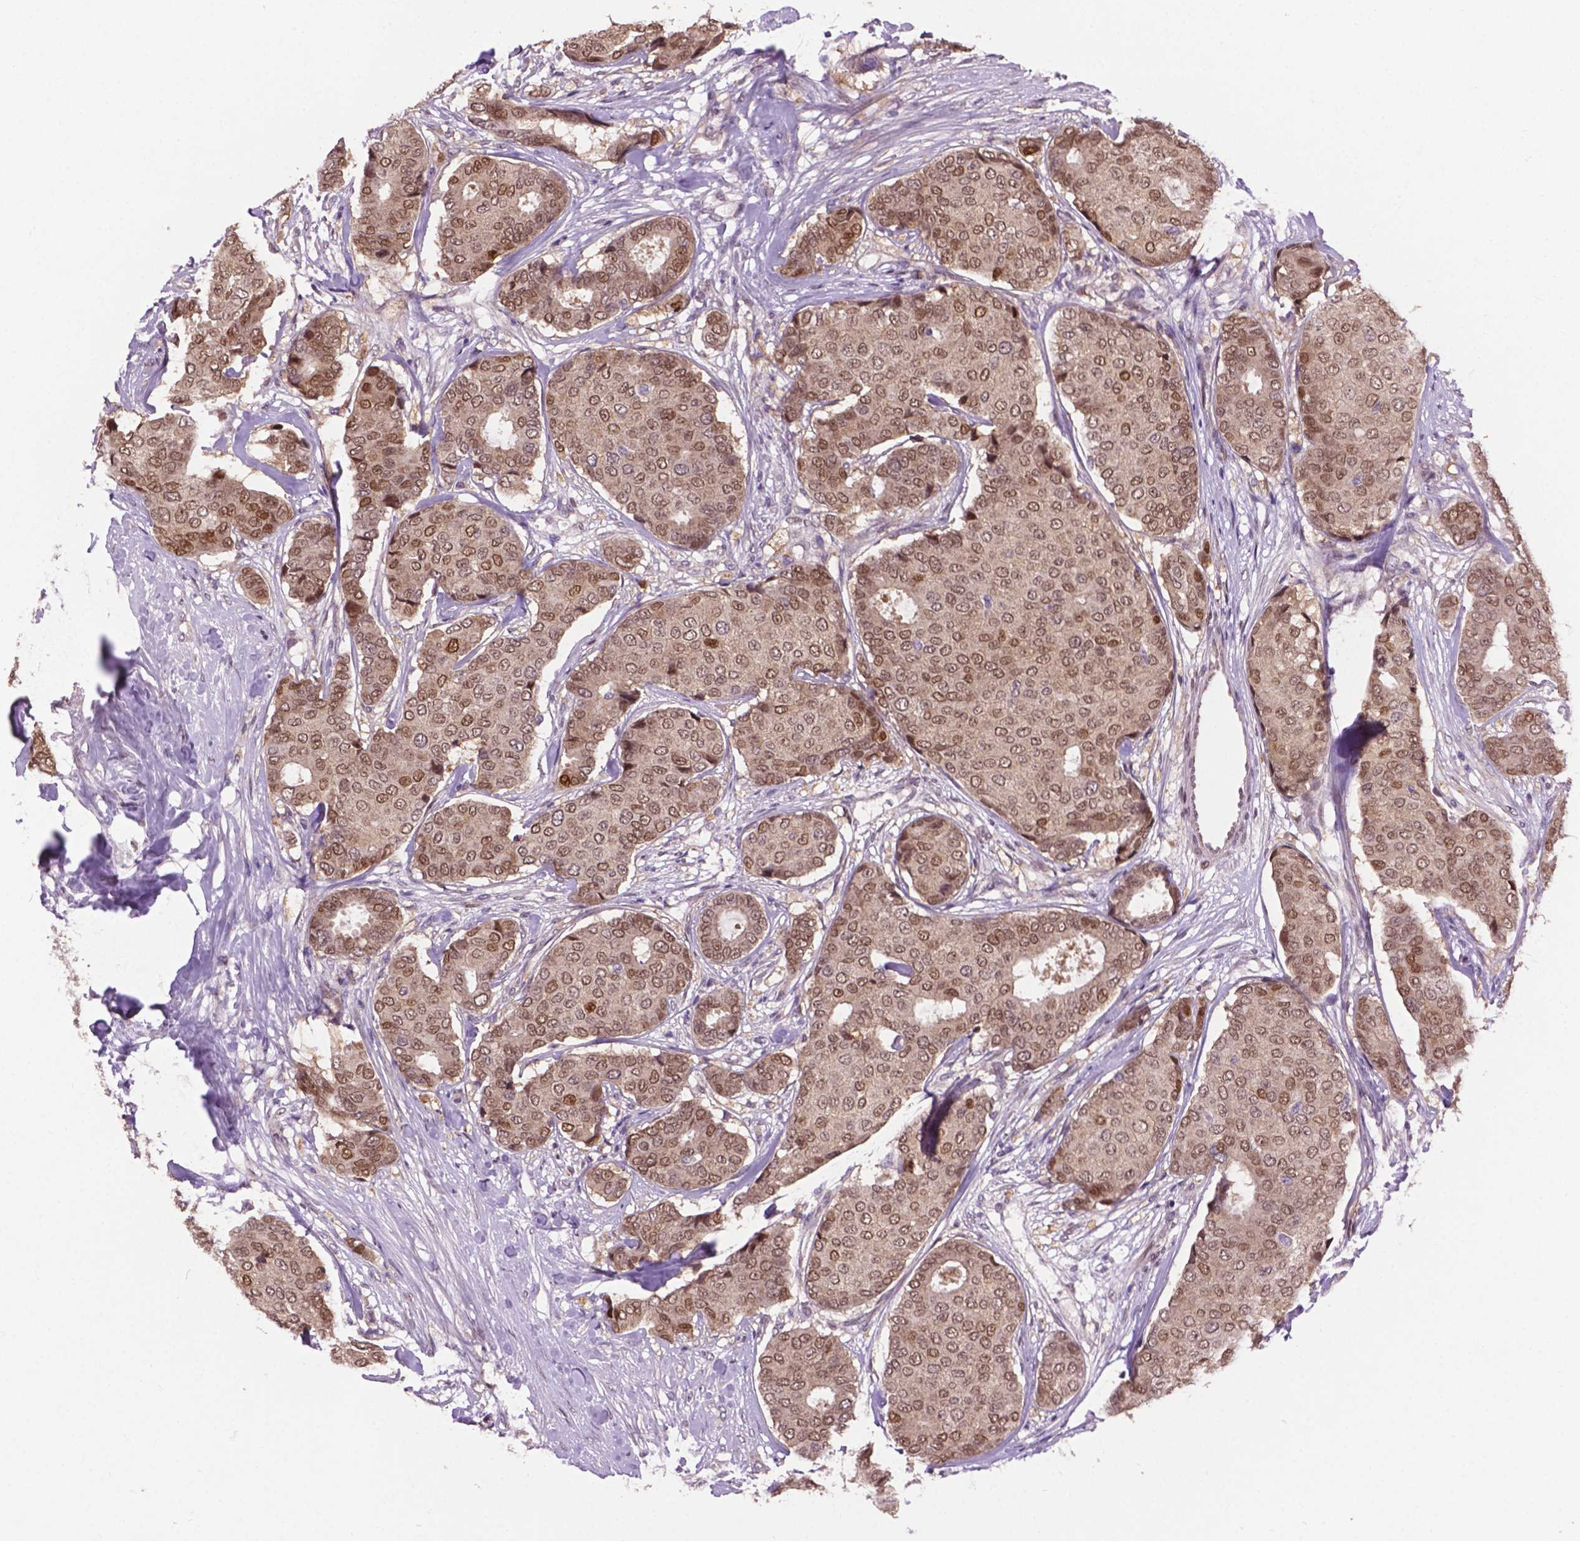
{"staining": {"intensity": "weak", "quantity": ">75%", "location": "cytoplasmic/membranous,nuclear"}, "tissue": "breast cancer", "cell_type": "Tumor cells", "image_type": "cancer", "snomed": [{"axis": "morphology", "description": "Duct carcinoma"}, {"axis": "topography", "description": "Breast"}], "caption": "Protein expression analysis of human intraductal carcinoma (breast) reveals weak cytoplasmic/membranous and nuclear positivity in approximately >75% of tumor cells.", "gene": "IRF6", "patient": {"sex": "female", "age": 75}}